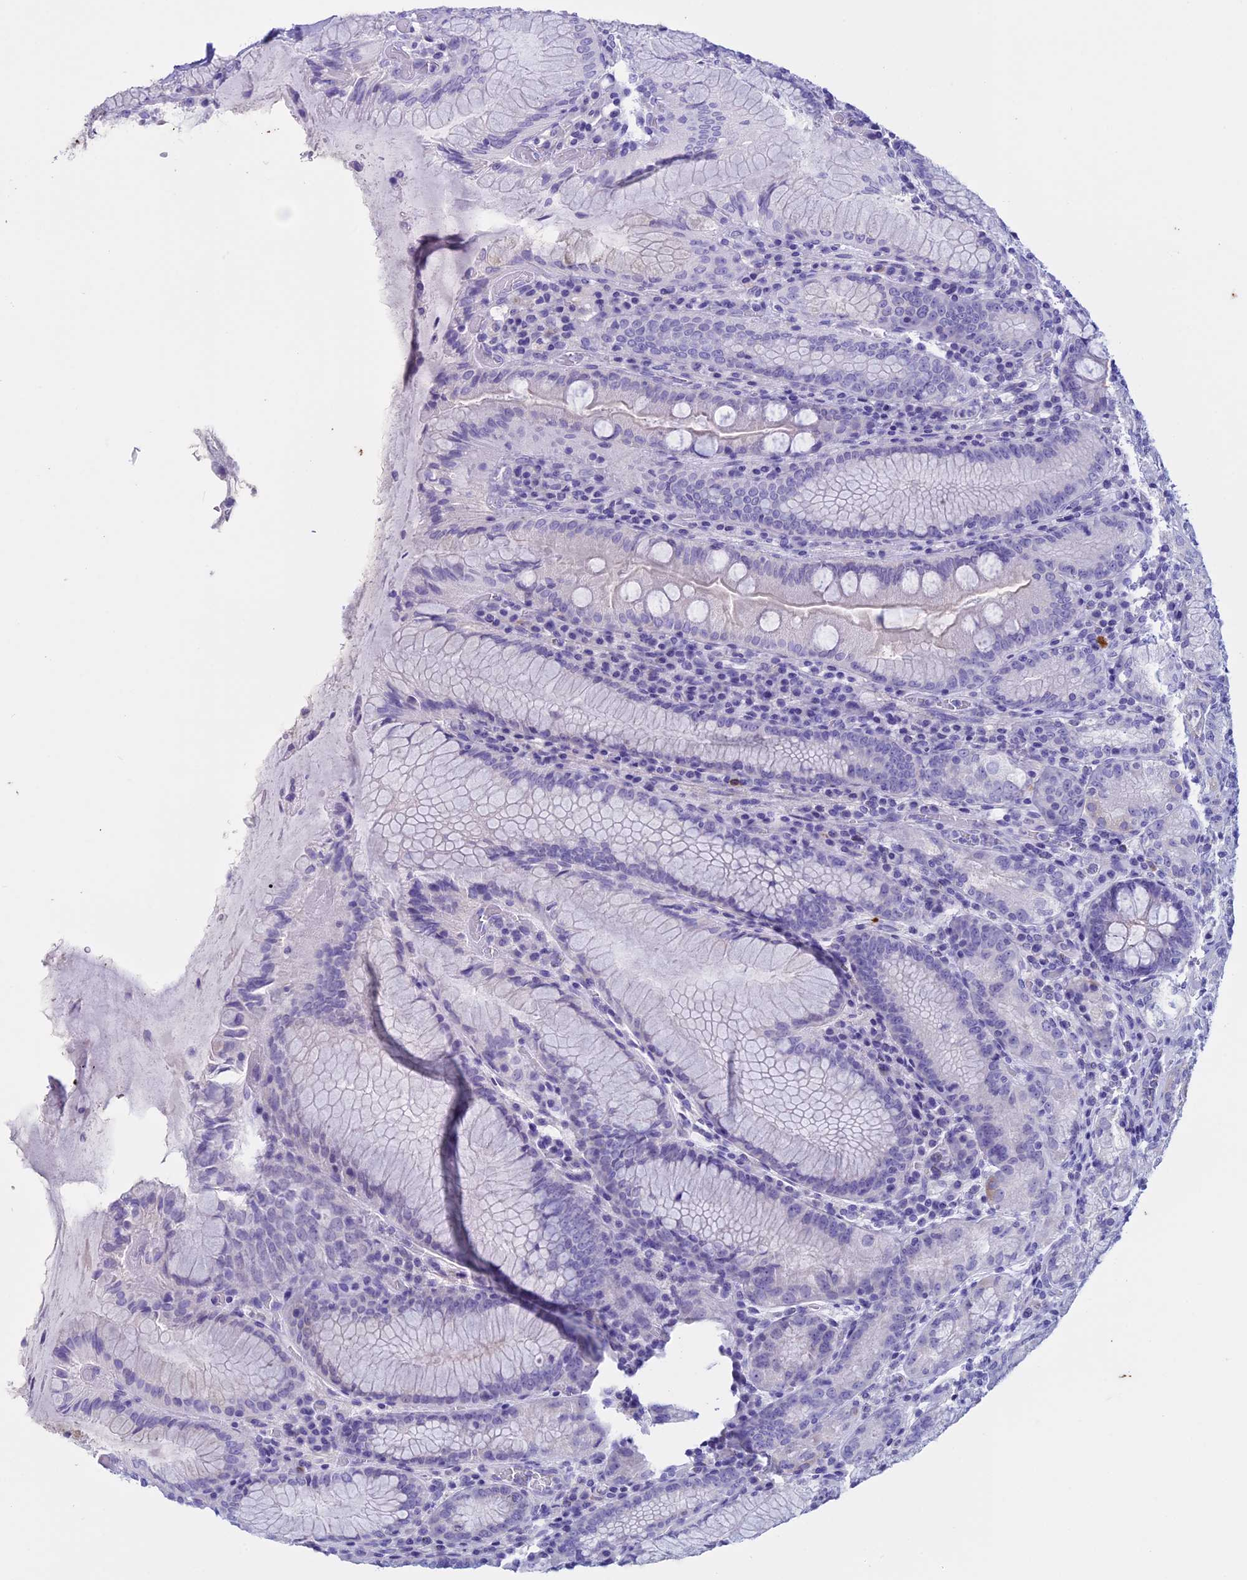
{"staining": {"intensity": "negative", "quantity": "none", "location": "none"}, "tissue": "stomach", "cell_type": "Glandular cells", "image_type": "normal", "snomed": [{"axis": "morphology", "description": "Normal tissue, NOS"}, {"axis": "topography", "description": "Stomach, upper"}, {"axis": "topography", "description": "Stomach, lower"}], "caption": "Protein analysis of normal stomach displays no significant staining in glandular cells.", "gene": "CLEC2L", "patient": {"sex": "female", "age": 76}}